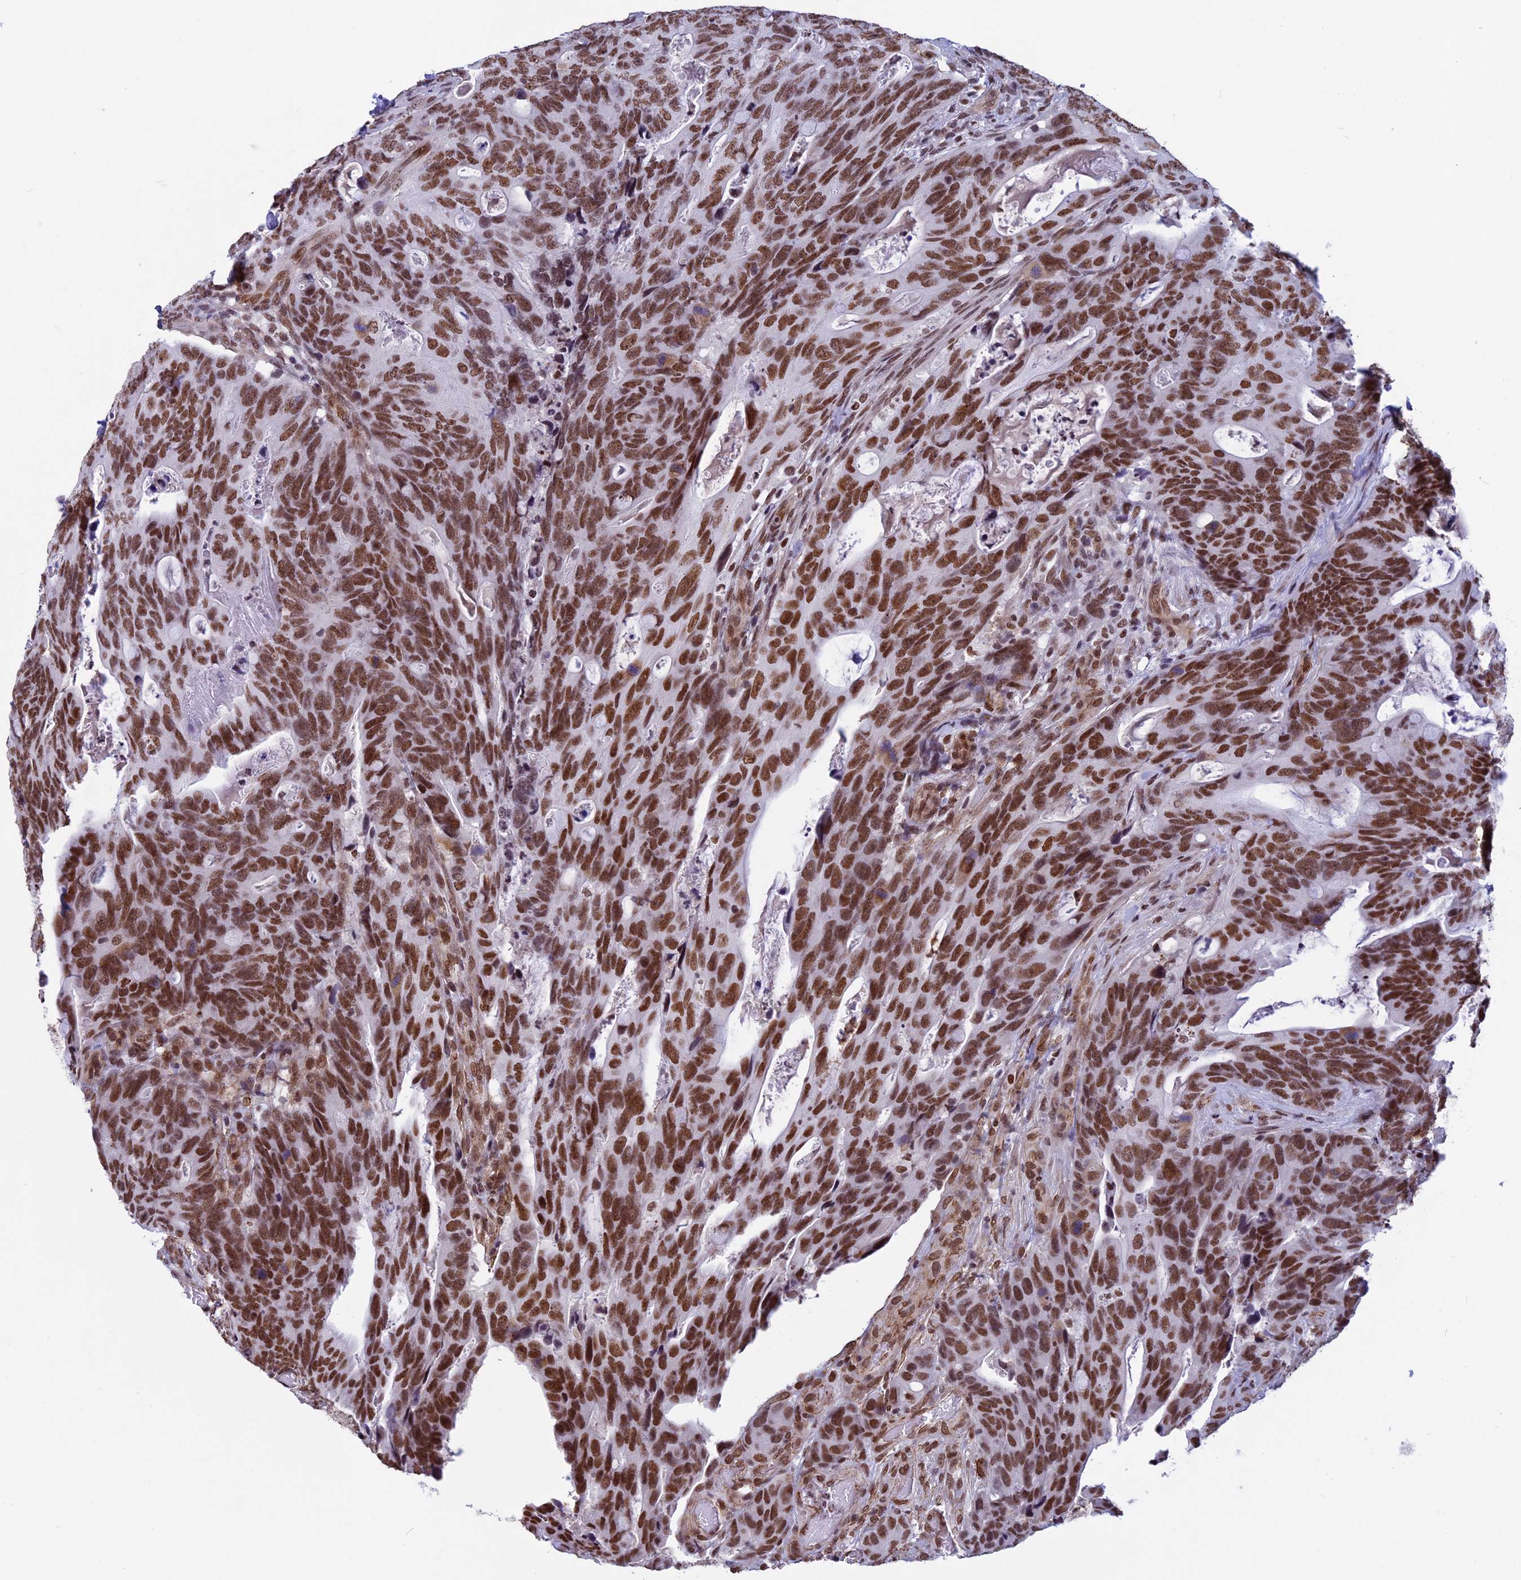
{"staining": {"intensity": "strong", "quantity": ">75%", "location": "nuclear"}, "tissue": "colorectal cancer", "cell_type": "Tumor cells", "image_type": "cancer", "snomed": [{"axis": "morphology", "description": "Adenocarcinoma, NOS"}, {"axis": "topography", "description": "Colon"}], "caption": "This photomicrograph demonstrates colorectal cancer stained with immunohistochemistry to label a protein in brown. The nuclear of tumor cells show strong positivity for the protein. Nuclei are counter-stained blue.", "gene": "NIPBL", "patient": {"sex": "female", "age": 82}}